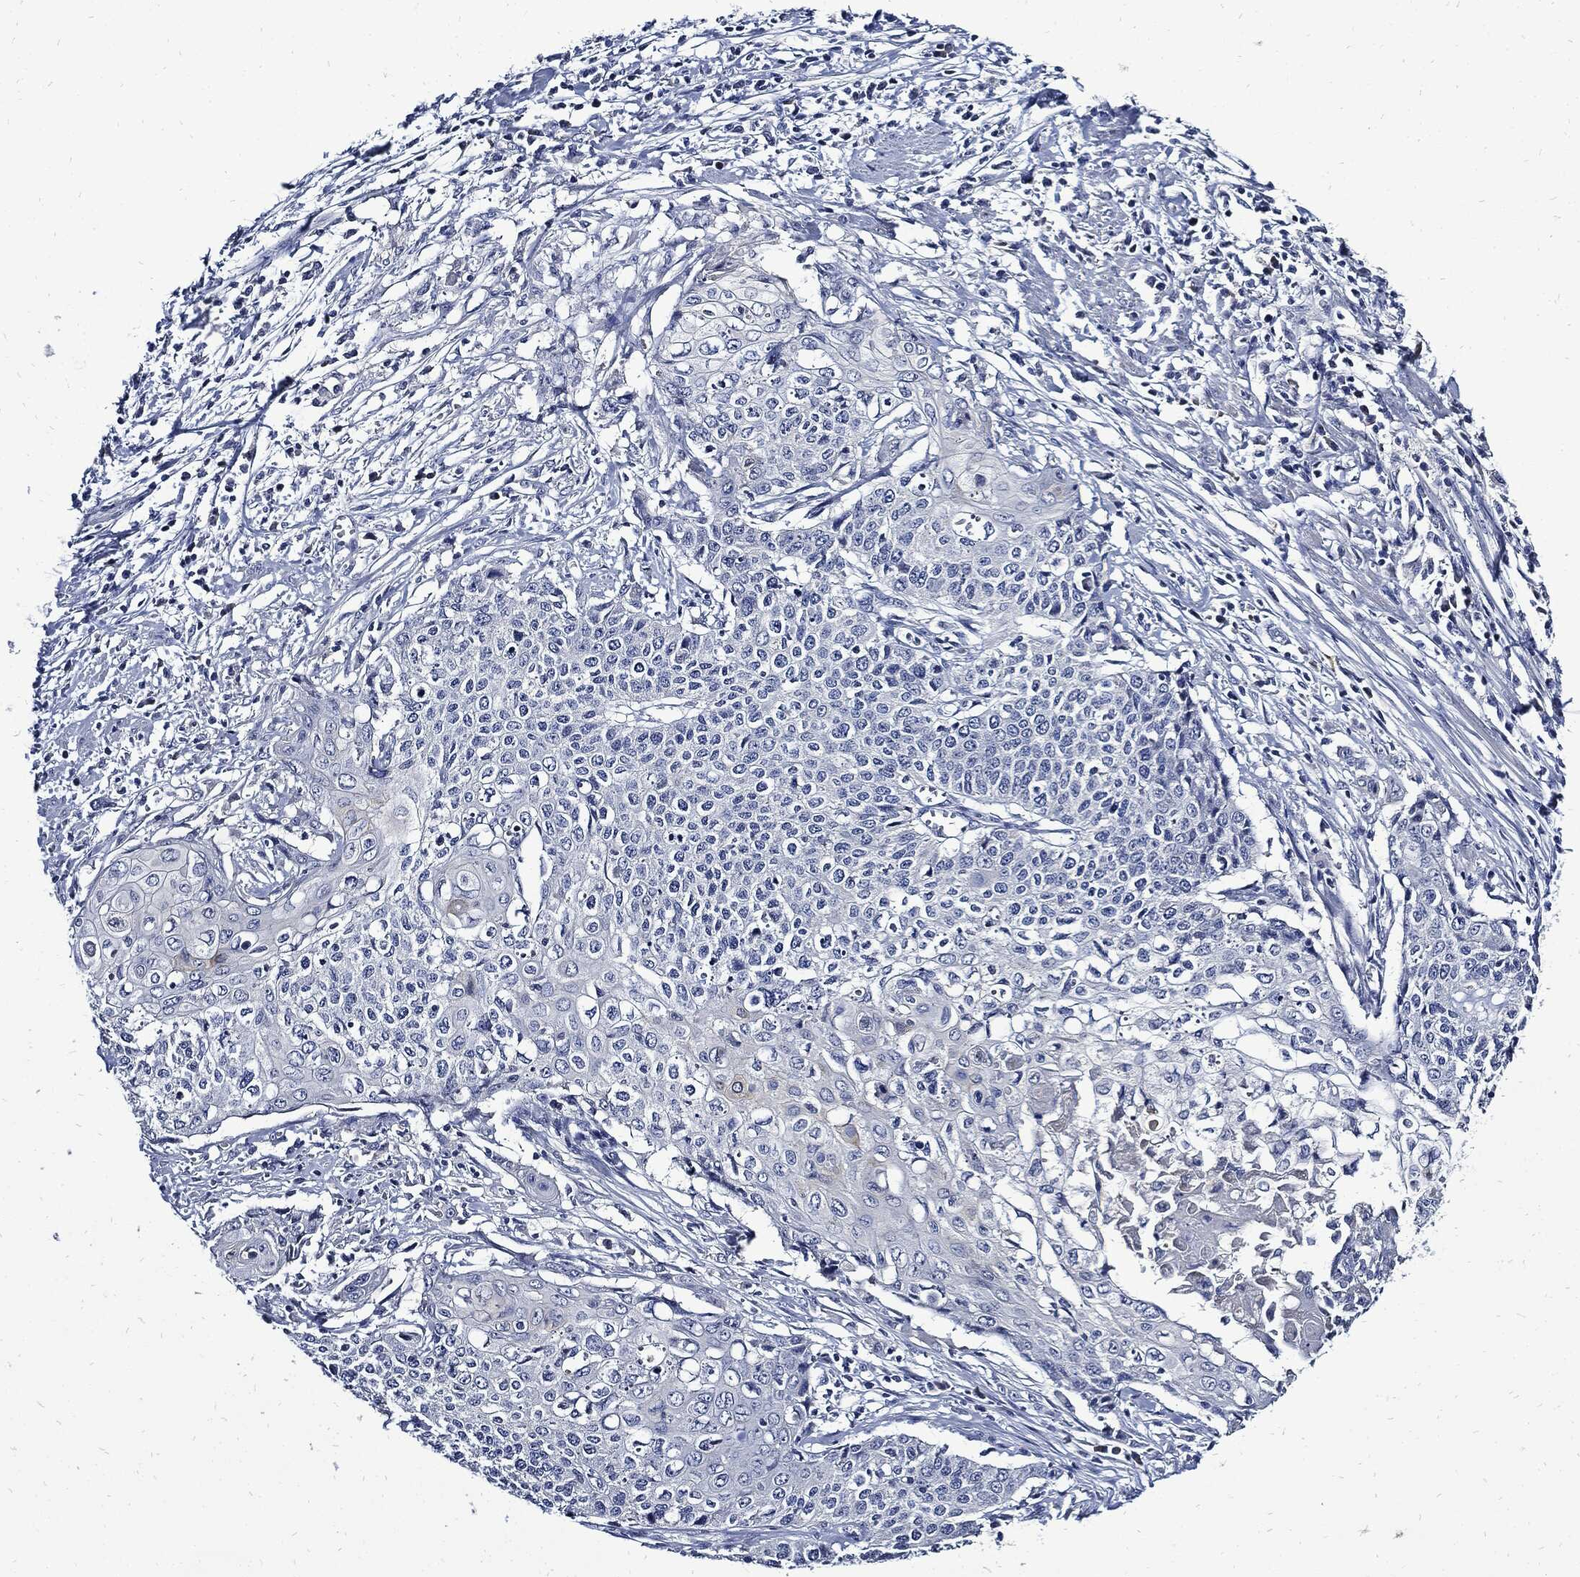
{"staining": {"intensity": "negative", "quantity": "none", "location": "none"}, "tissue": "cervical cancer", "cell_type": "Tumor cells", "image_type": "cancer", "snomed": [{"axis": "morphology", "description": "Squamous cell carcinoma, NOS"}, {"axis": "topography", "description": "Cervix"}], "caption": "Immunohistochemistry histopathology image of neoplastic tissue: cervical cancer (squamous cell carcinoma) stained with DAB displays no significant protein expression in tumor cells.", "gene": "CPE", "patient": {"sex": "female", "age": 39}}